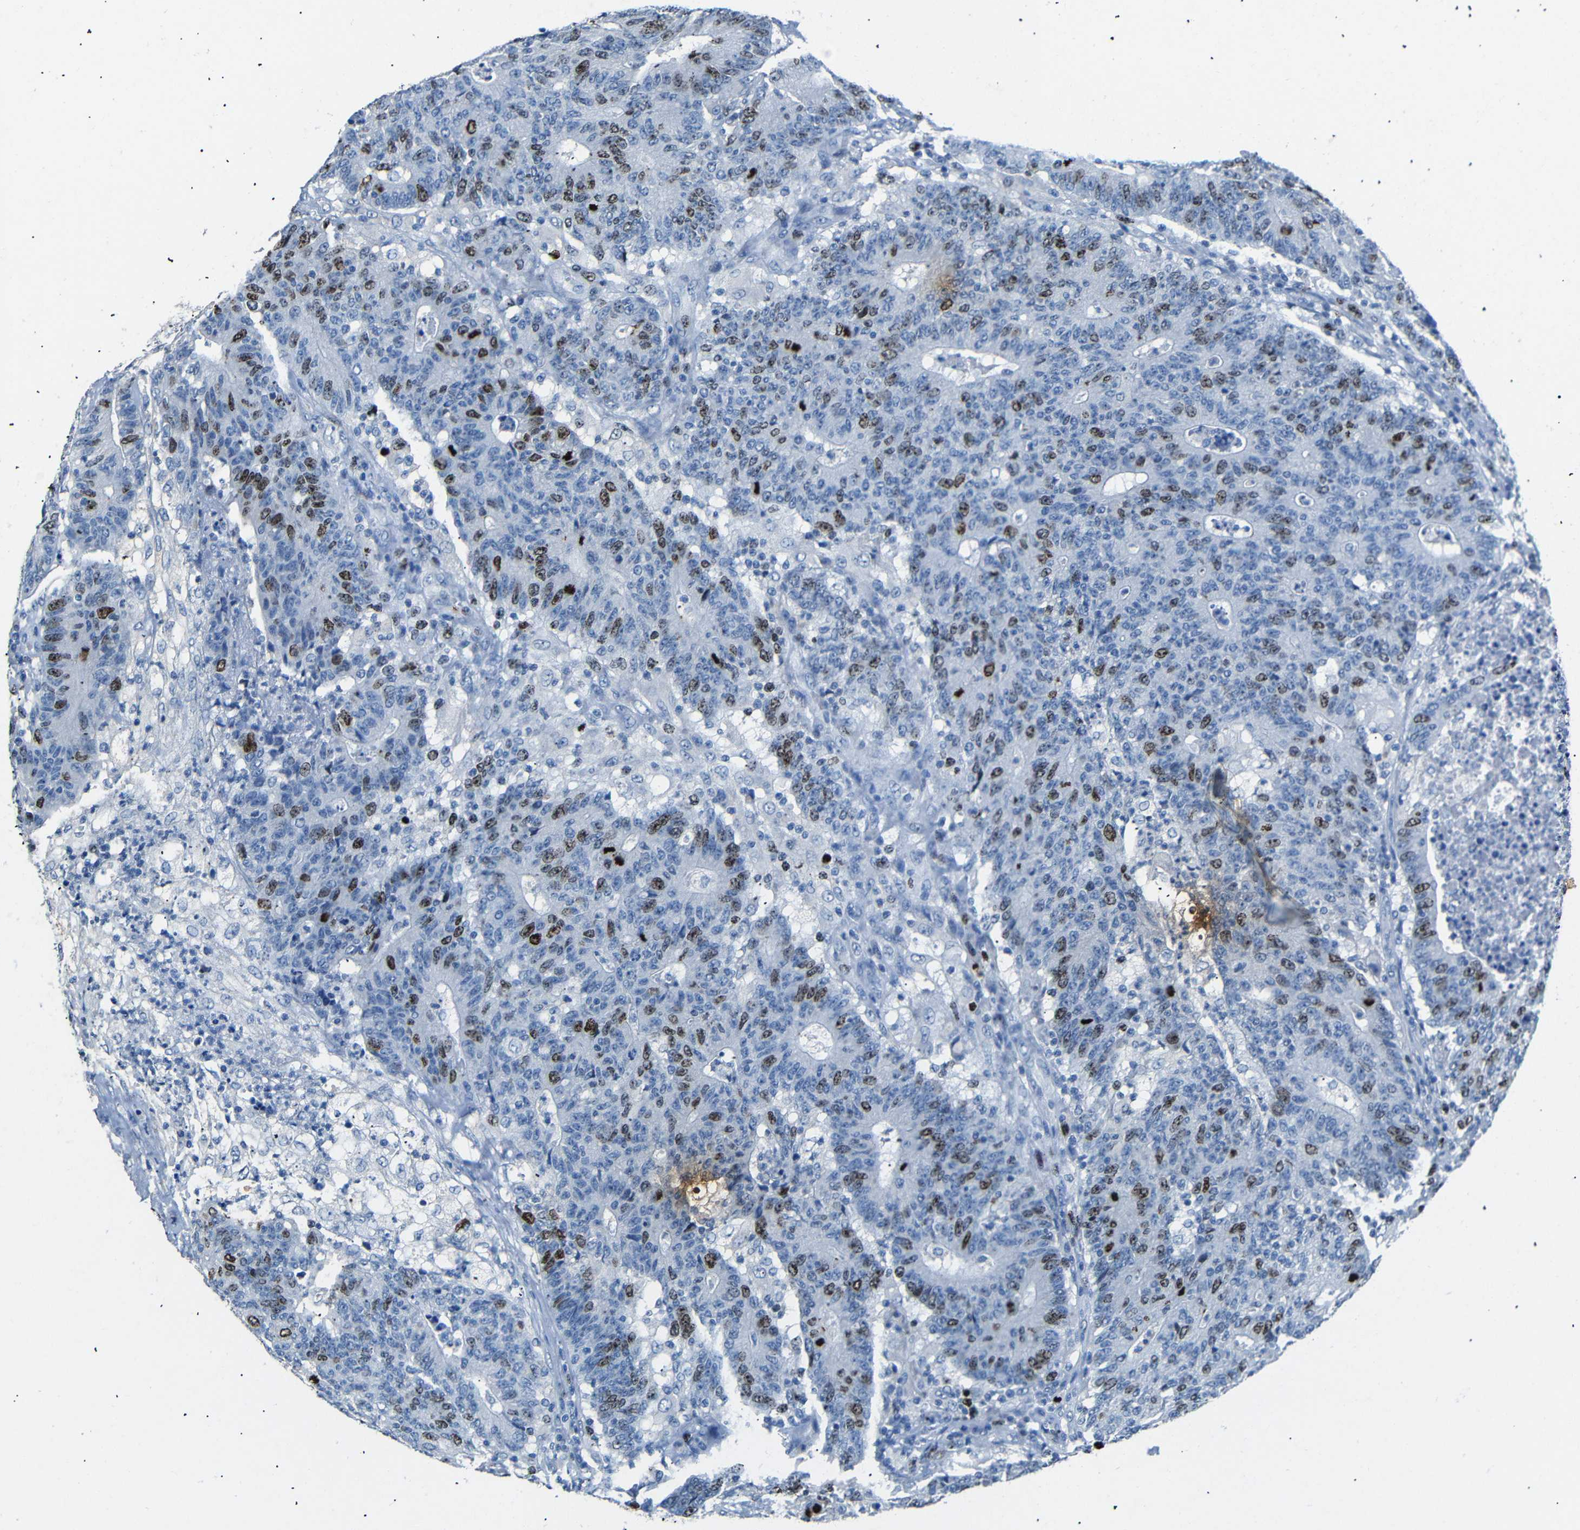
{"staining": {"intensity": "moderate", "quantity": "25%-75%", "location": "nuclear"}, "tissue": "colorectal cancer", "cell_type": "Tumor cells", "image_type": "cancer", "snomed": [{"axis": "morphology", "description": "Normal tissue, NOS"}, {"axis": "morphology", "description": "Adenocarcinoma, NOS"}, {"axis": "topography", "description": "Colon"}], "caption": "Immunohistochemistry (IHC) staining of colorectal adenocarcinoma, which exhibits medium levels of moderate nuclear expression in approximately 25%-75% of tumor cells indicating moderate nuclear protein positivity. The staining was performed using DAB (brown) for protein detection and nuclei were counterstained in hematoxylin (blue).", "gene": "INCENP", "patient": {"sex": "female", "age": 75}}